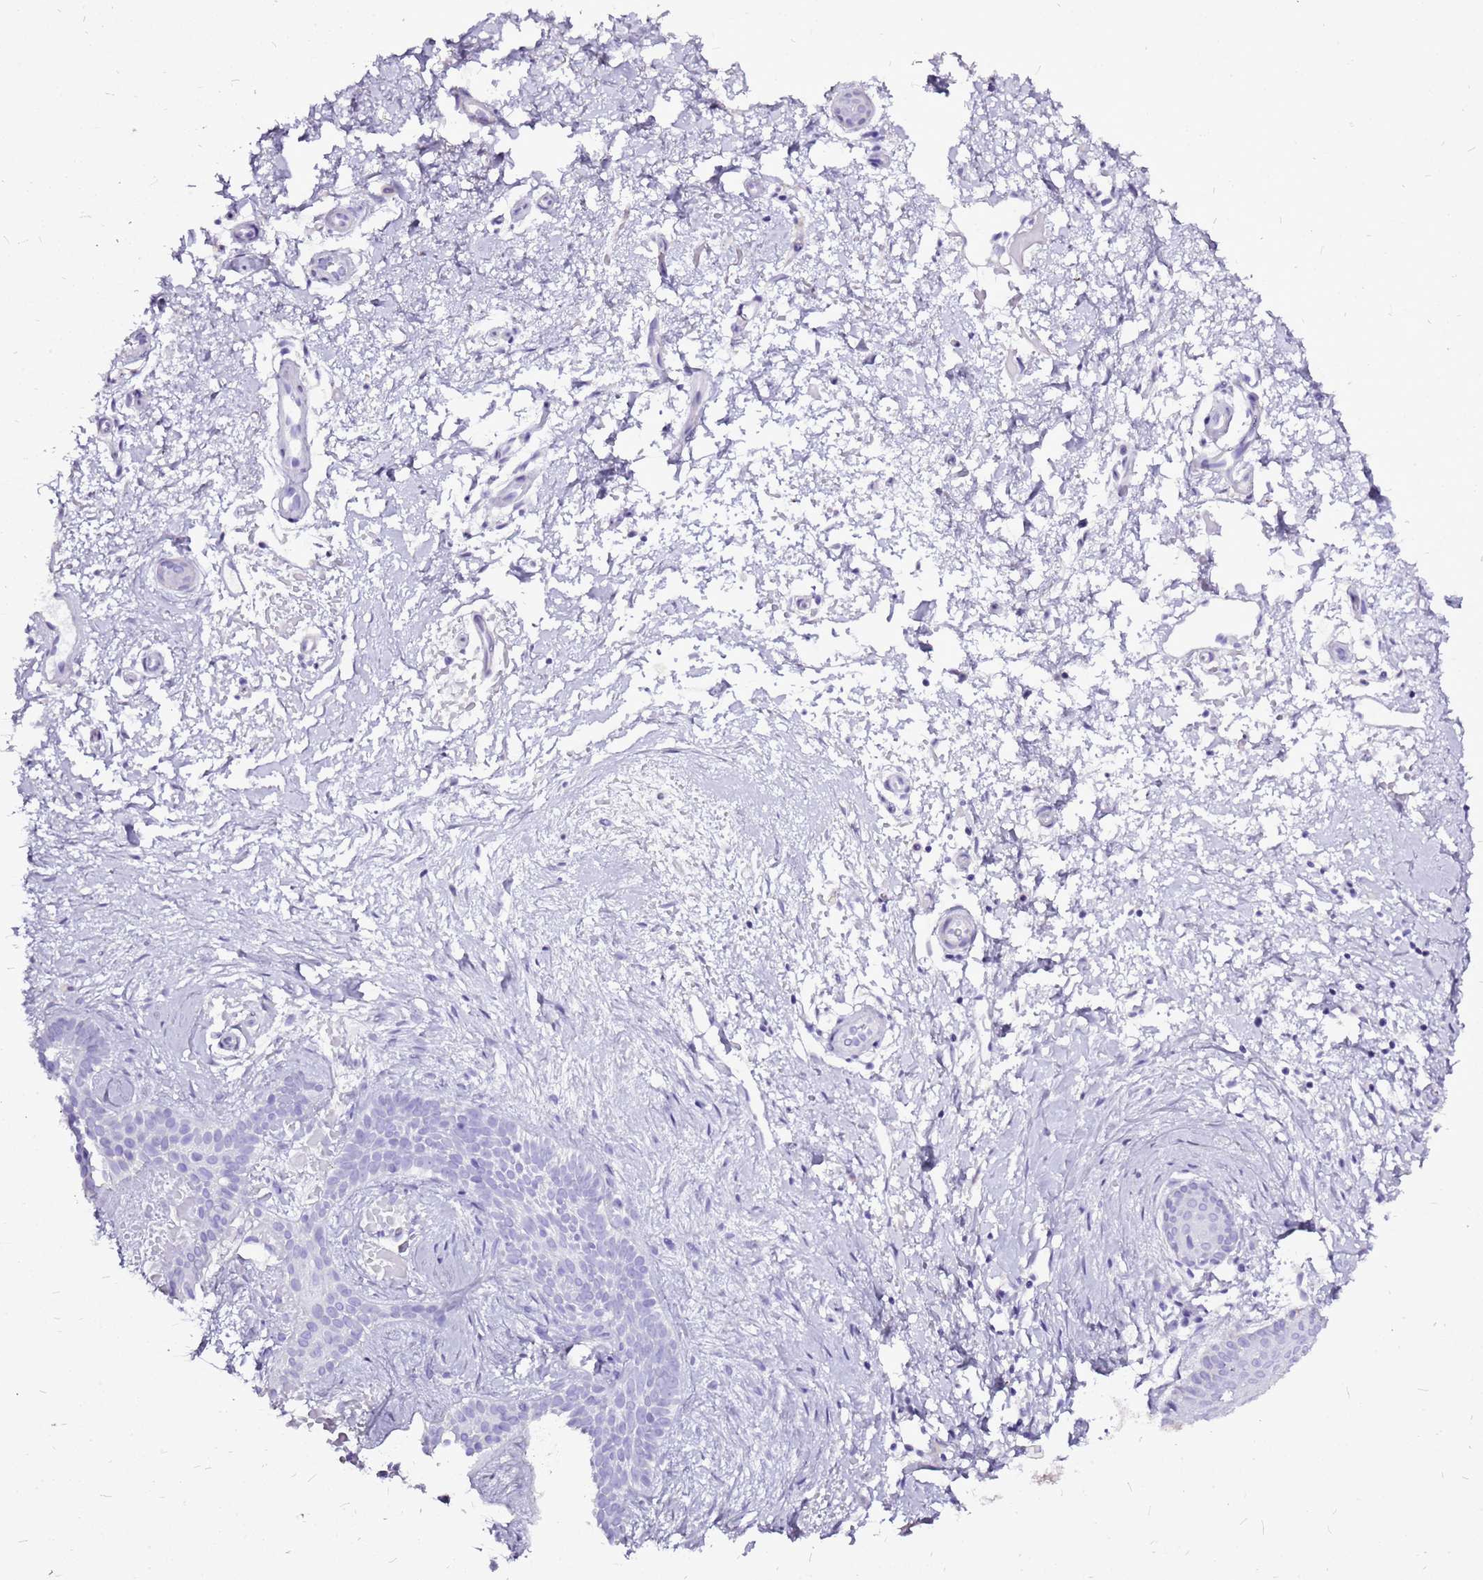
{"staining": {"intensity": "negative", "quantity": "none", "location": "none"}, "tissue": "skin cancer", "cell_type": "Tumor cells", "image_type": "cancer", "snomed": [{"axis": "morphology", "description": "Basal cell carcinoma"}, {"axis": "topography", "description": "Skin"}], "caption": "Skin cancer (basal cell carcinoma) was stained to show a protein in brown. There is no significant staining in tumor cells.", "gene": "ACSS3", "patient": {"sex": "male", "age": 78}}